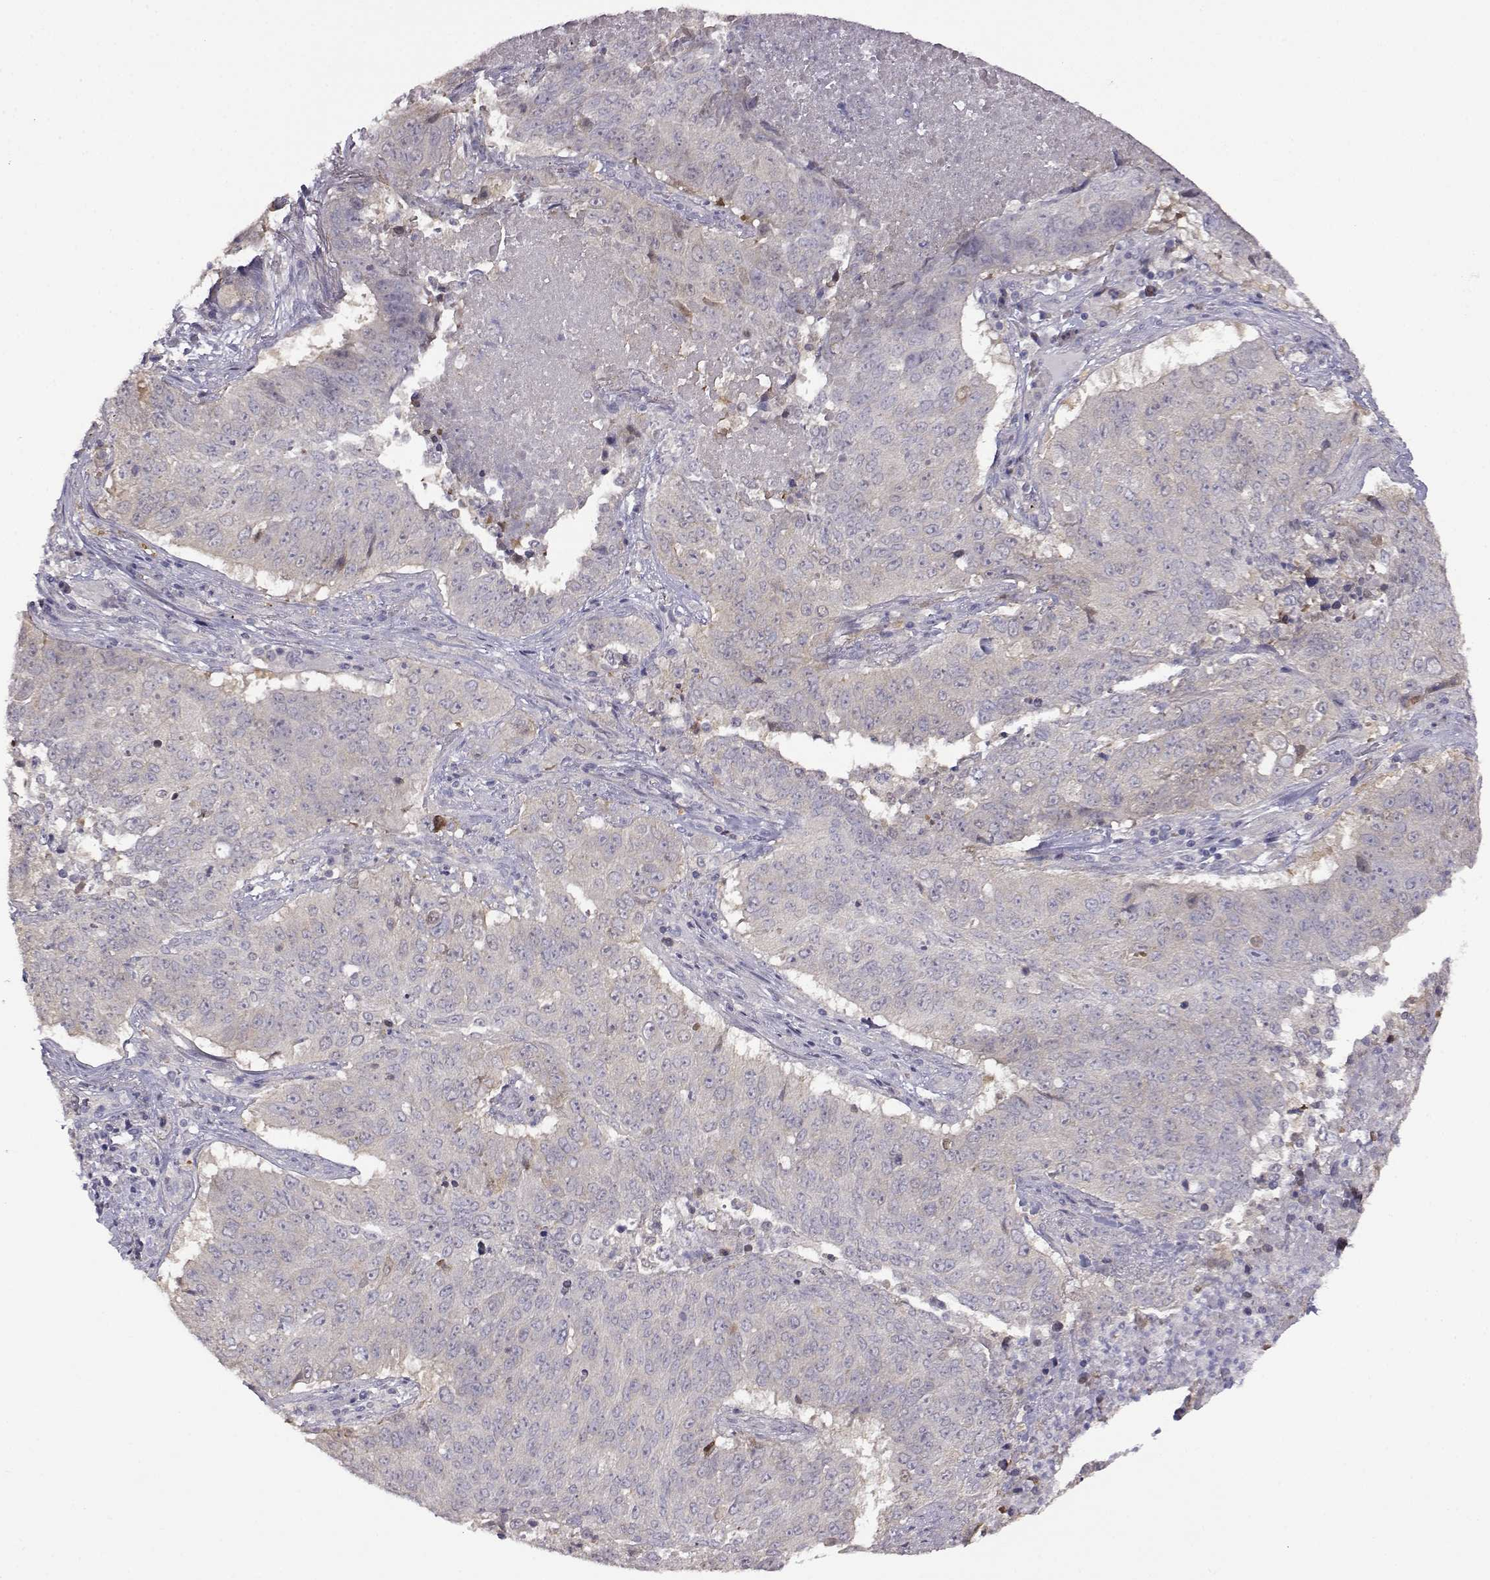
{"staining": {"intensity": "negative", "quantity": "none", "location": "none"}, "tissue": "lung cancer", "cell_type": "Tumor cells", "image_type": "cancer", "snomed": [{"axis": "morphology", "description": "Normal tissue, NOS"}, {"axis": "morphology", "description": "Squamous cell carcinoma, NOS"}, {"axis": "topography", "description": "Bronchus"}, {"axis": "topography", "description": "Lung"}], "caption": "Tumor cells are negative for protein expression in human lung squamous cell carcinoma.", "gene": "VGF", "patient": {"sex": "male", "age": 64}}